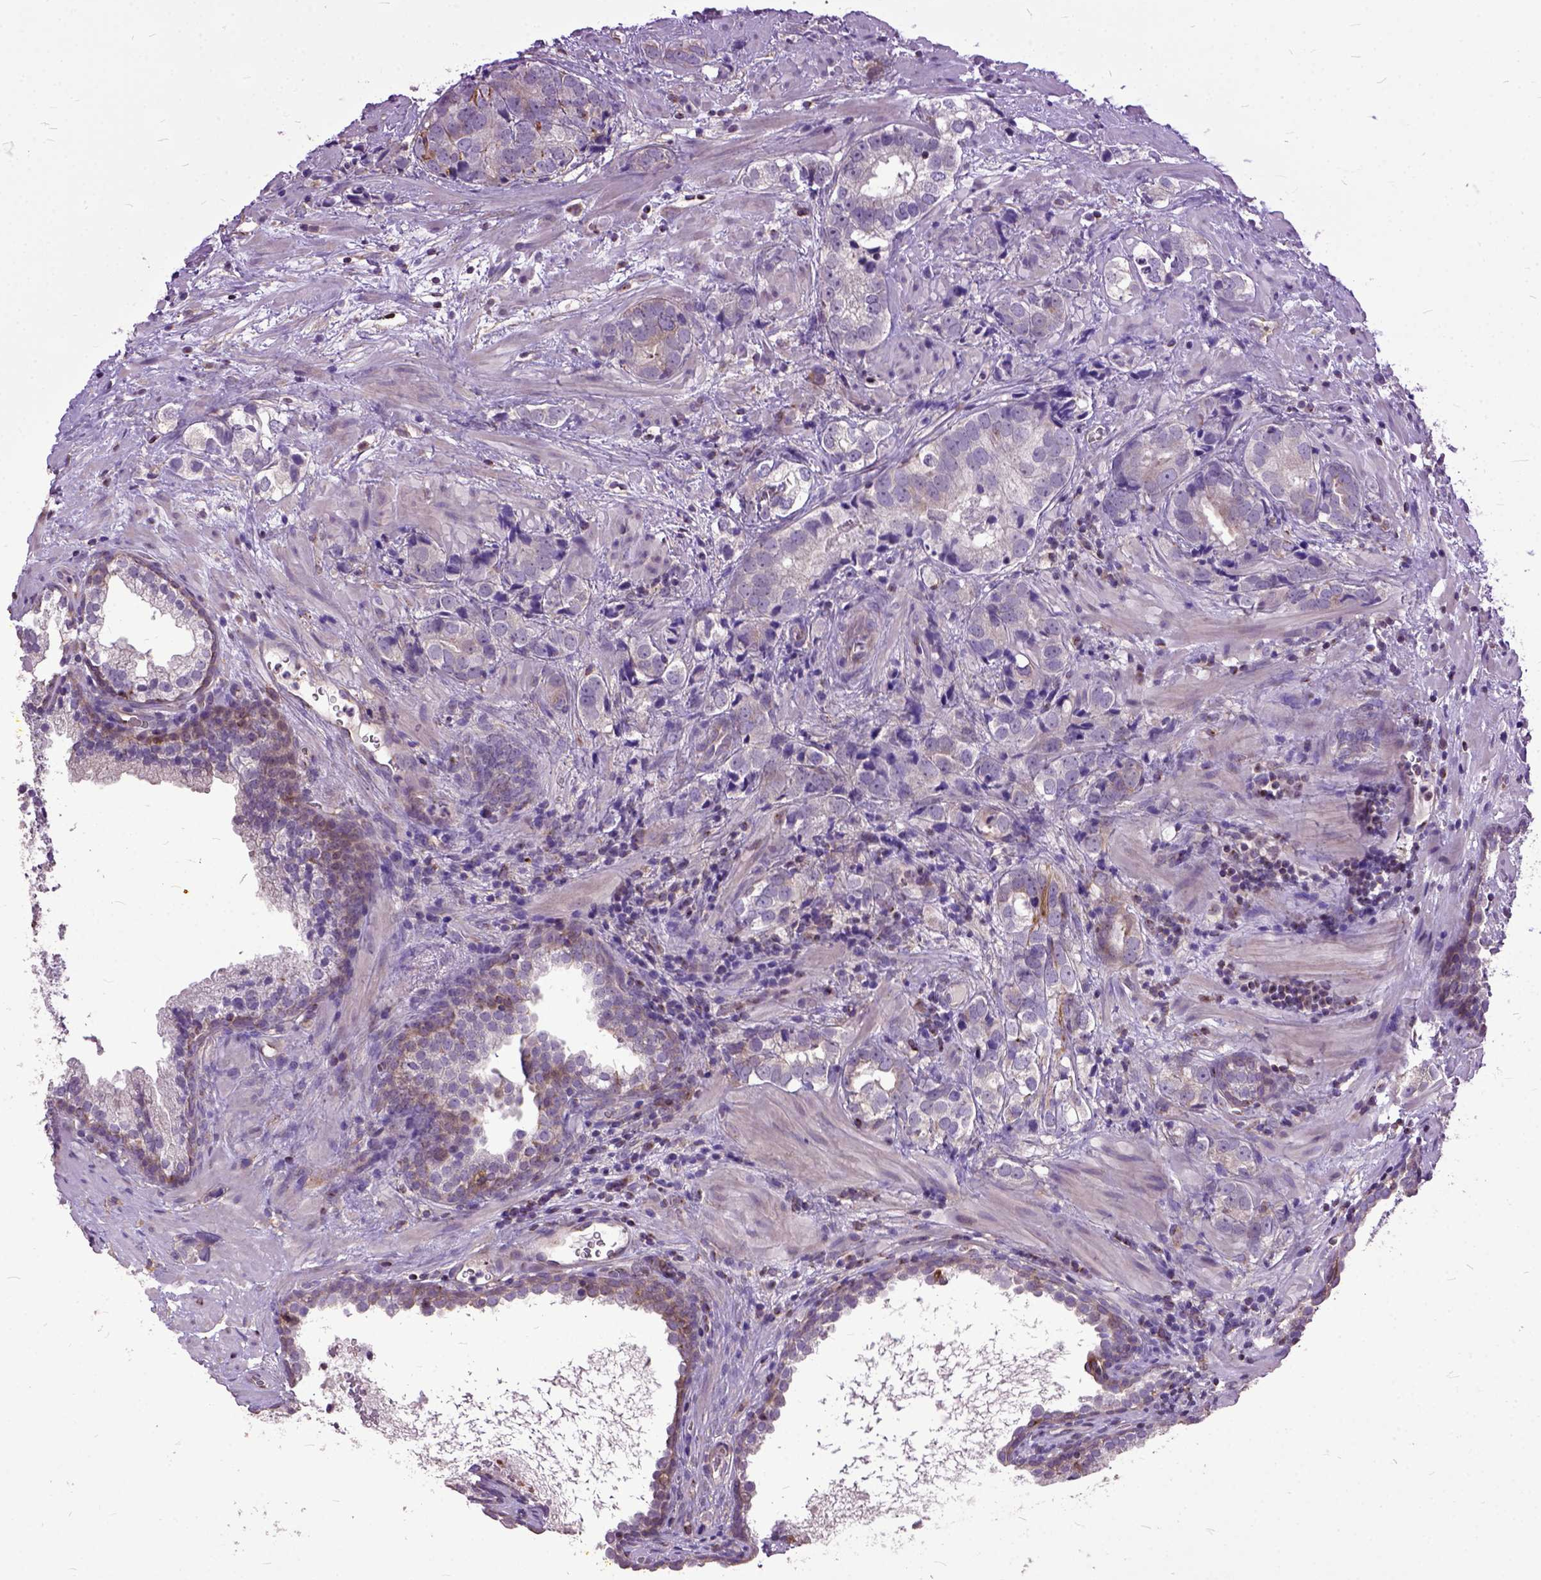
{"staining": {"intensity": "negative", "quantity": "none", "location": "none"}, "tissue": "prostate cancer", "cell_type": "Tumor cells", "image_type": "cancer", "snomed": [{"axis": "morphology", "description": "Adenocarcinoma, NOS"}, {"axis": "topography", "description": "Prostate and seminal vesicle, NOS"}], "caption": "DAB immunohistochemical staining of adenocarcinoma (prostate) displays no significant positivity in tumor cells.", "gene": "AREG", "patient": {"sex": "male", "age": 63}}